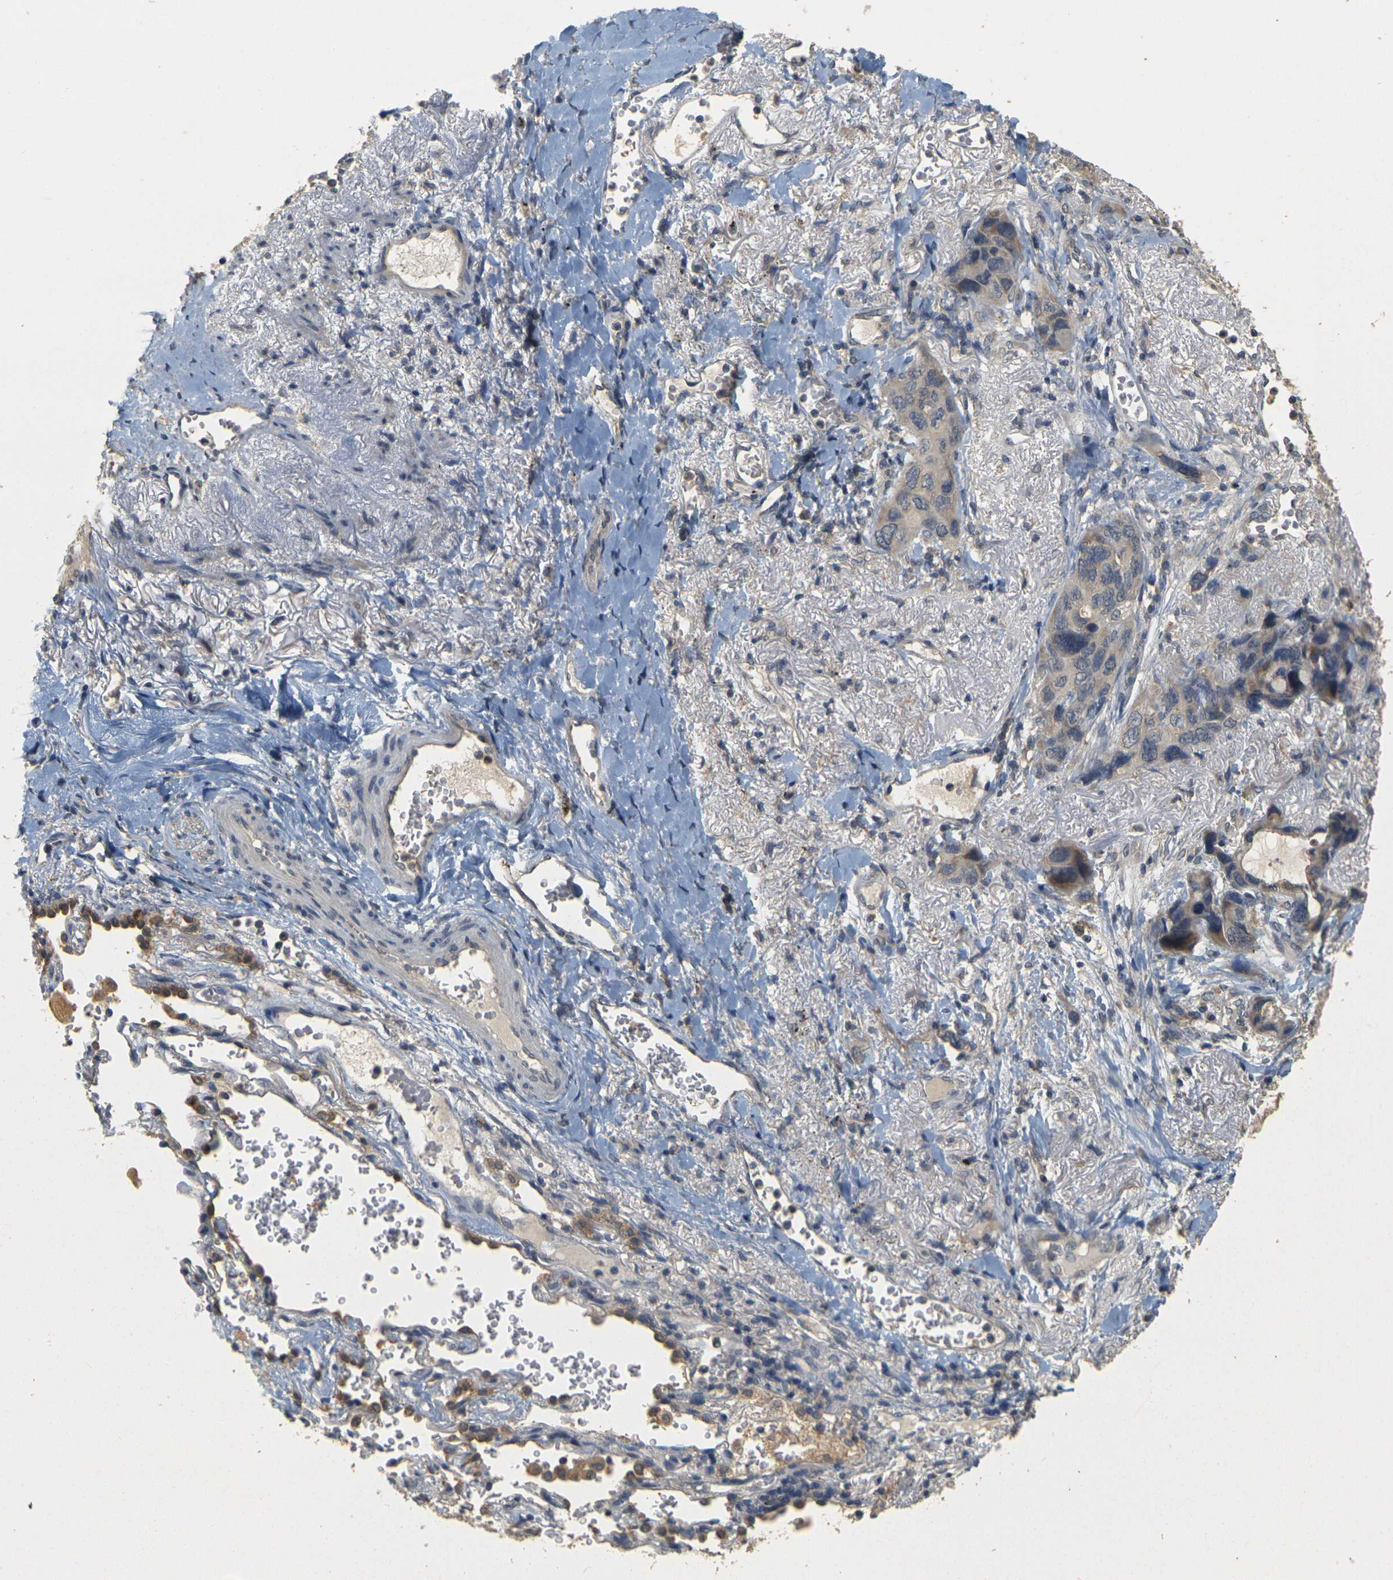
{"staining": {"intensity": "weak", "quantity": ">75%", "location": "cytoplasmic/membranous"}, "tissue": "lung cancer", "cell_type": "Tumor cells", "image_type": "cancer", "snomed": [{"axis": "morphology", "description": "Squamous cell carcinoma, NOS"}, {"axis": "topography", "description": "Lung"}], "caption": "Human lung cancer (squamous cell carcinoma) stained with a protein marker reveals weak staining in tumor cells.", "gene": "GDAP1", "patient": {"sex": "female", "age": 73}}